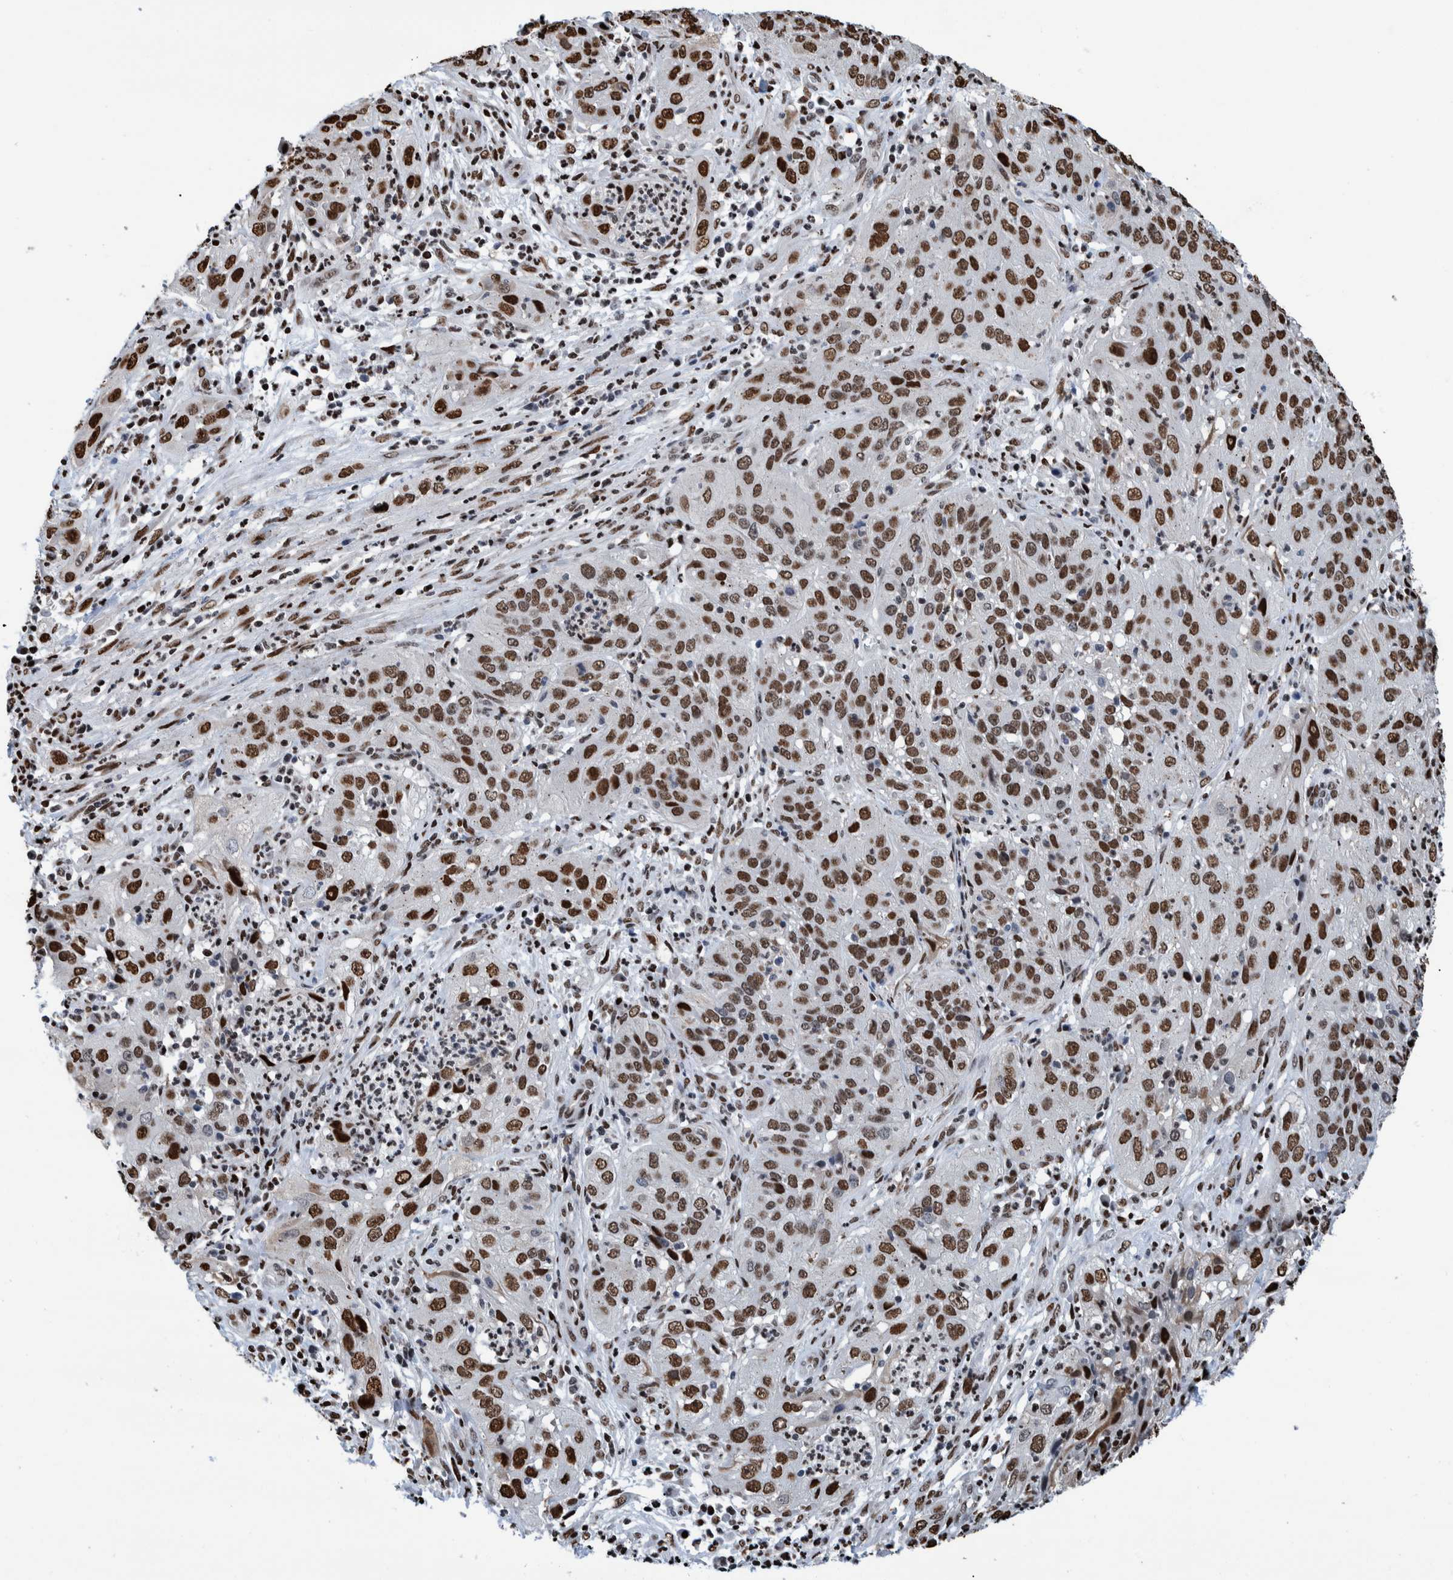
{"staining": {"intensity": "strong", "quantity": ">75%", "location": "nuclear"}, "tissue": "cervical cancer", "cell_type": "Tumor cells", "image_type": "cancer", "snomed": [{"axis": "morphology", "description": "Squamous cell carcinoma, NOS"}, {"axis": "topography", "description": "Cervix"}], "caption": "Brown immunohistochemical staining in human cervical squamous cell carcinoma reveals strong nuclear positivity in approximately >75% of tumor cells.", "gene": "HEATR9", "patient": {"sex": "female", "age": 32}}